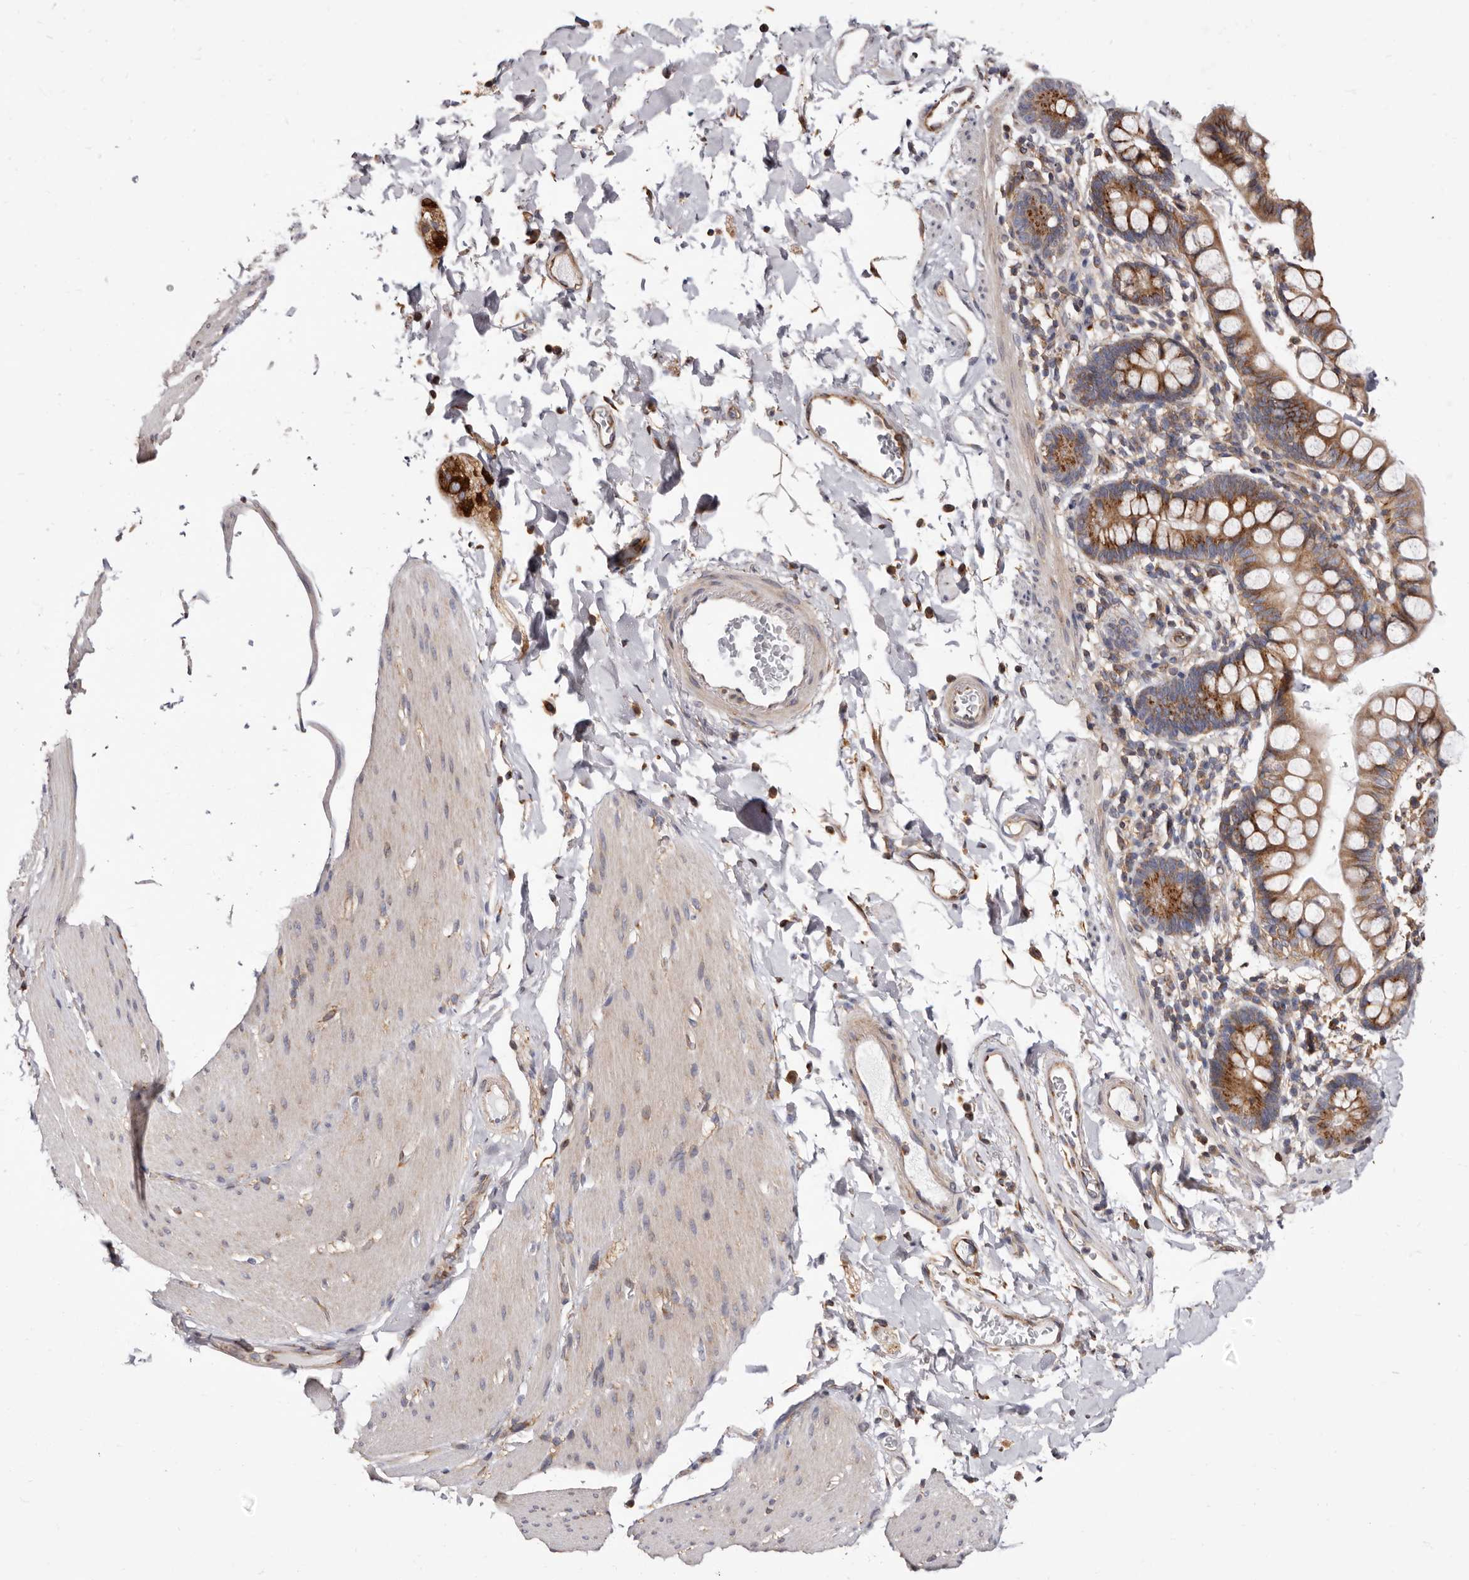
{"staining": {"intensity": "negative", "quantity": "none", "location": "none"}, "tissue": "smooth muscle", "cell_type": "Smooth muscle cells", "image_type": "normal", "snomed": [{"axis": "morphology", "description": "Normal tissue, NOS"}, {"axis": "topography", "description": "Smooth muscle"}, {"axis": "topography", "description": "Small intestine"}], "caption": "Immunohistochemistry micrograph of benign smooth muscle: human smooth muscle stained with DAB reveals no significant protein staining in smooth muscle cells. Nuclei are stained in blue.", "gene": "COQ8B", "patient": {"sex": "female", "age": 84}}